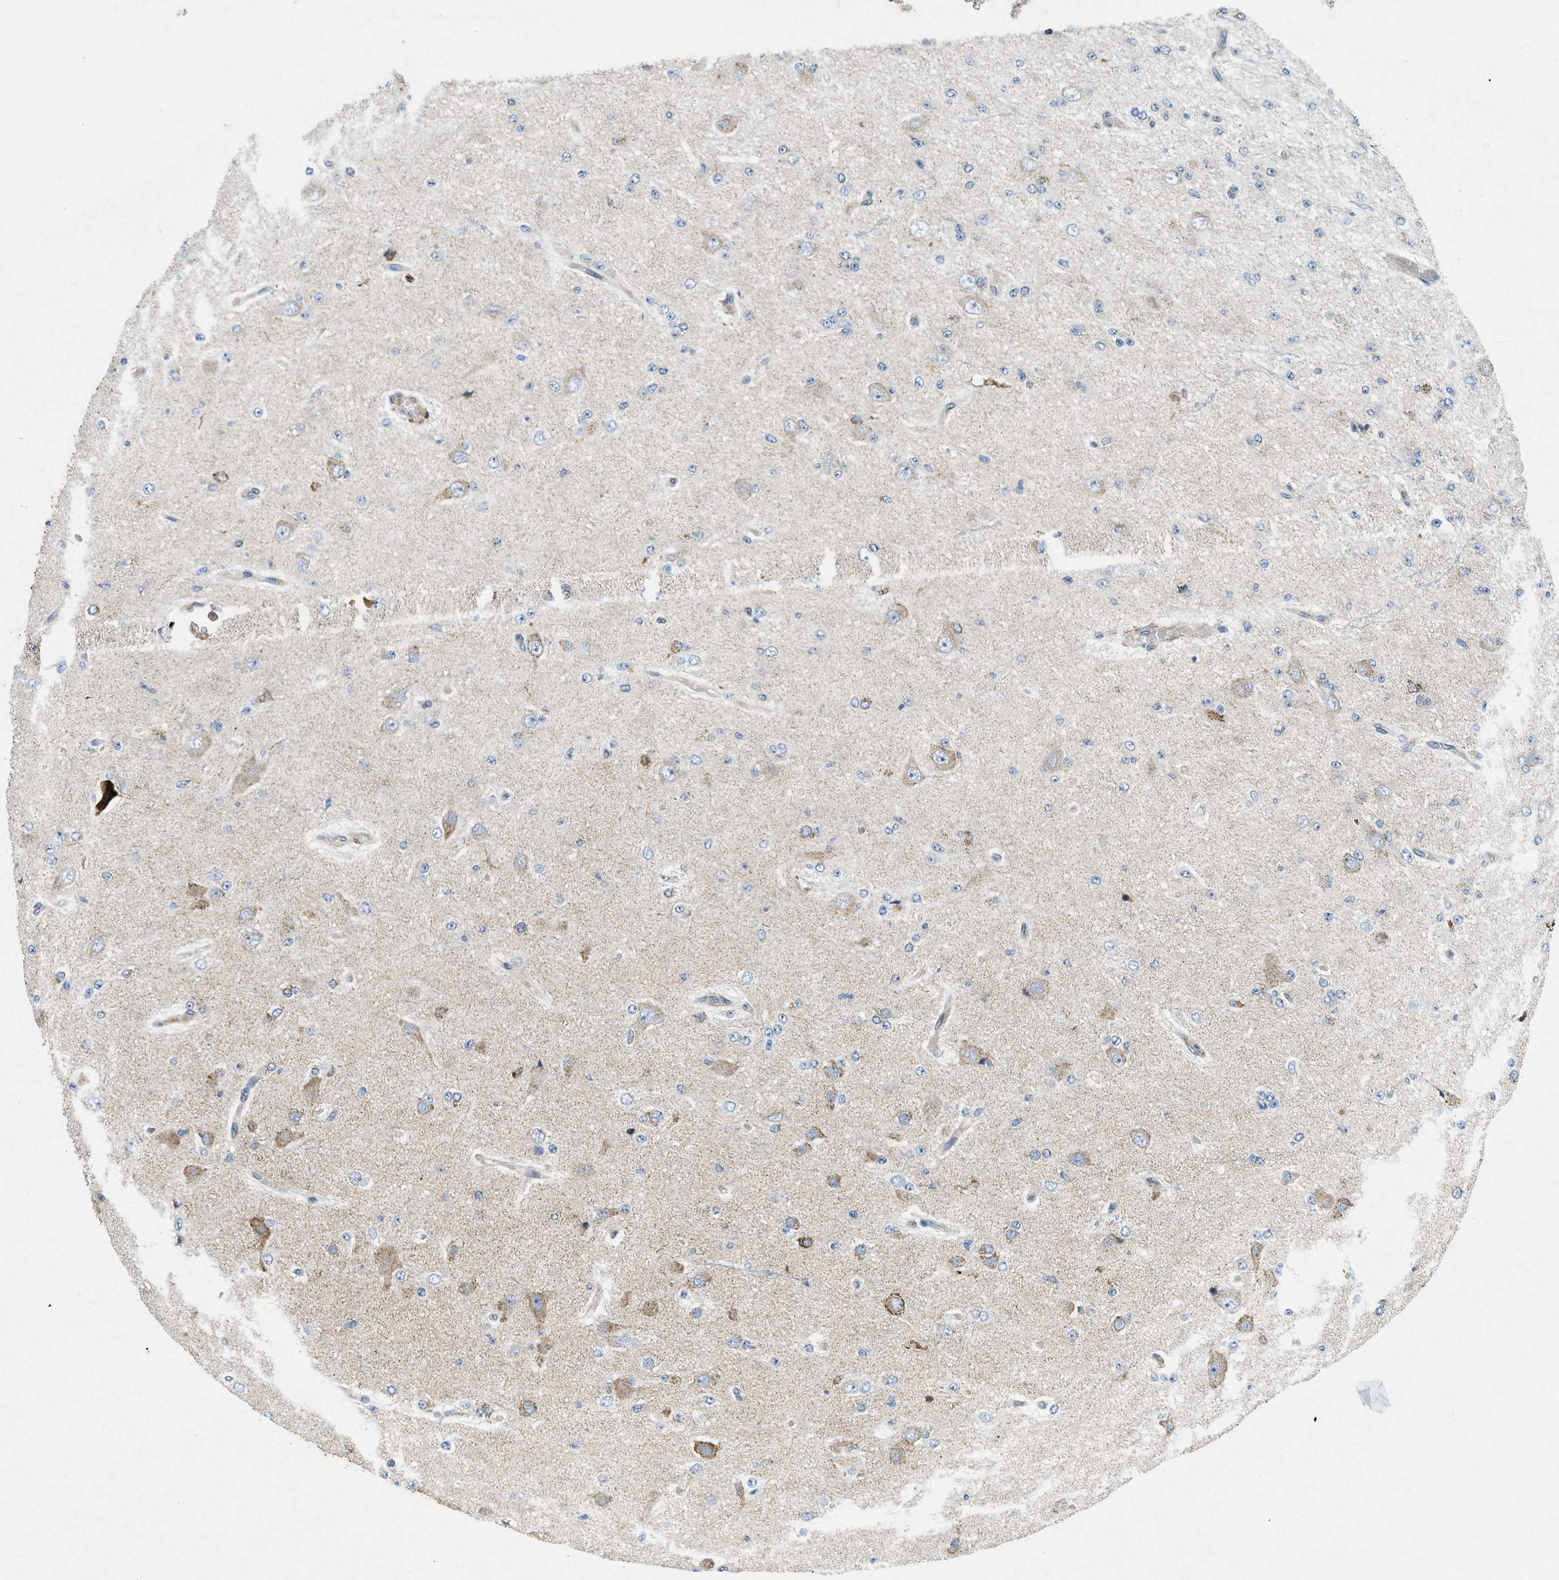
{"staining": {"intensity": "weak", "quantity": "<25%", "location": "cytoplasmic/membranous"}, "tissue": "glioma", "cell_type": "Tumor cells", "image_type": "cancer", "snomed": [{"axis": "morphology", "description": "Glioma, malignant, Low grade"}, {"axis": "topography", "description": "Brain"}], "caption": "IHC of human malignant low-grade glioma exhibits no expression in tumor cells.", "gene": "CSPG4", "patient": {"sex": "male", "age": 38}}